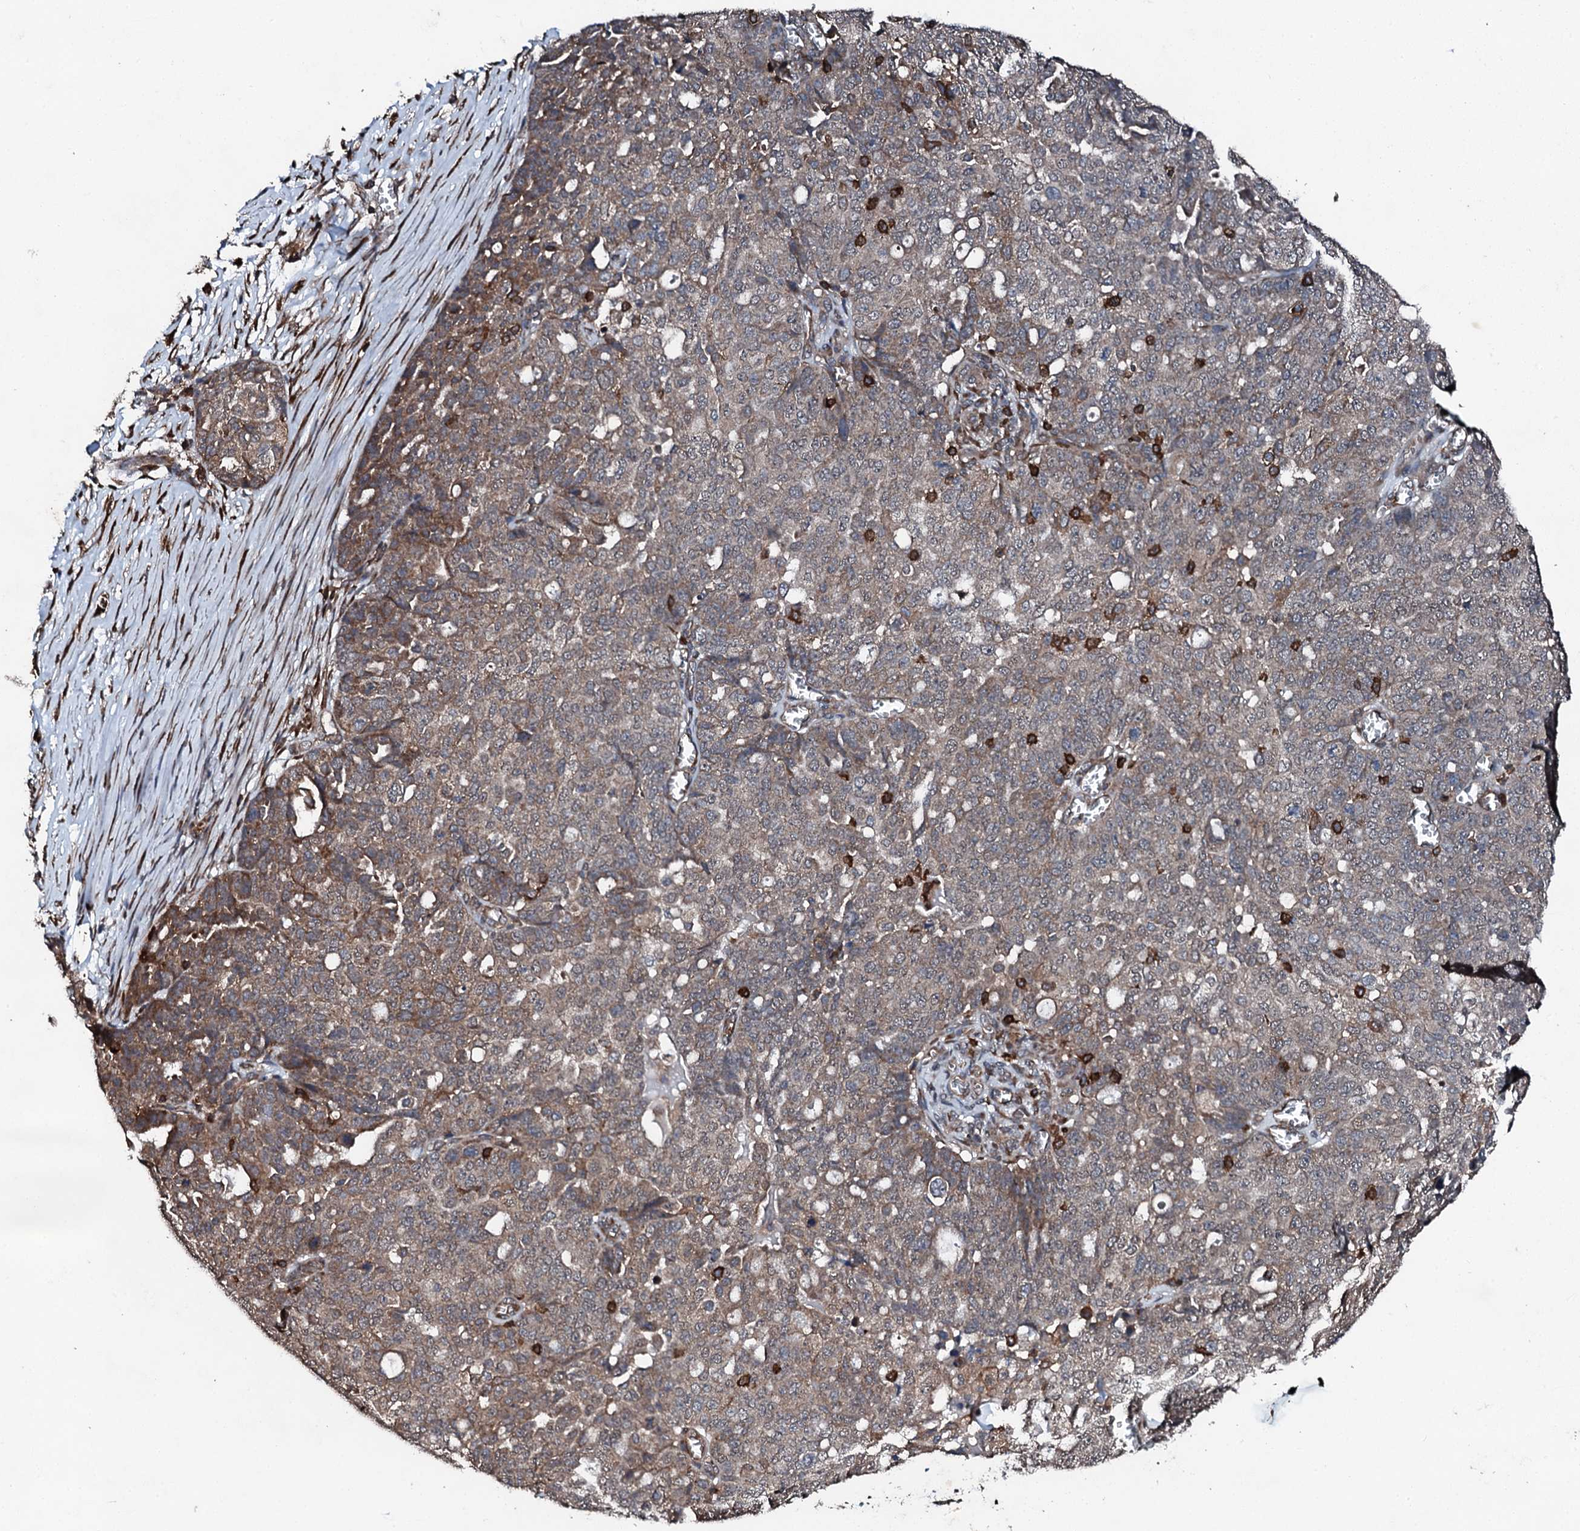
{"staining": {"intensity": "weak", "quantity": ">75%", "location": "cytoplasmic/membranous"}, "tissue": "ovarian cancer", "cell_type": "Tumor cells", "image_type": "cancer", "snomed": [{"axis": "morphology", "description": "Cystadenocarcinoma, serous, NOS"}, {"axis": "topography", "description": "Soft tissue"}, {"axis": "topography", "description": "Ovary"}], "caption": "Ovarian cancer tissue displays weak cytoplasmic/membranous staining in approximately >75% of tumor cells The staining was performed using DAB to visualize the protein expression in brown, while the nuclei were stained in blue with hematoxylin (Magnification: 20x).", "gene": "EDC4", "patient": {"sex": "female", "age": 57}}